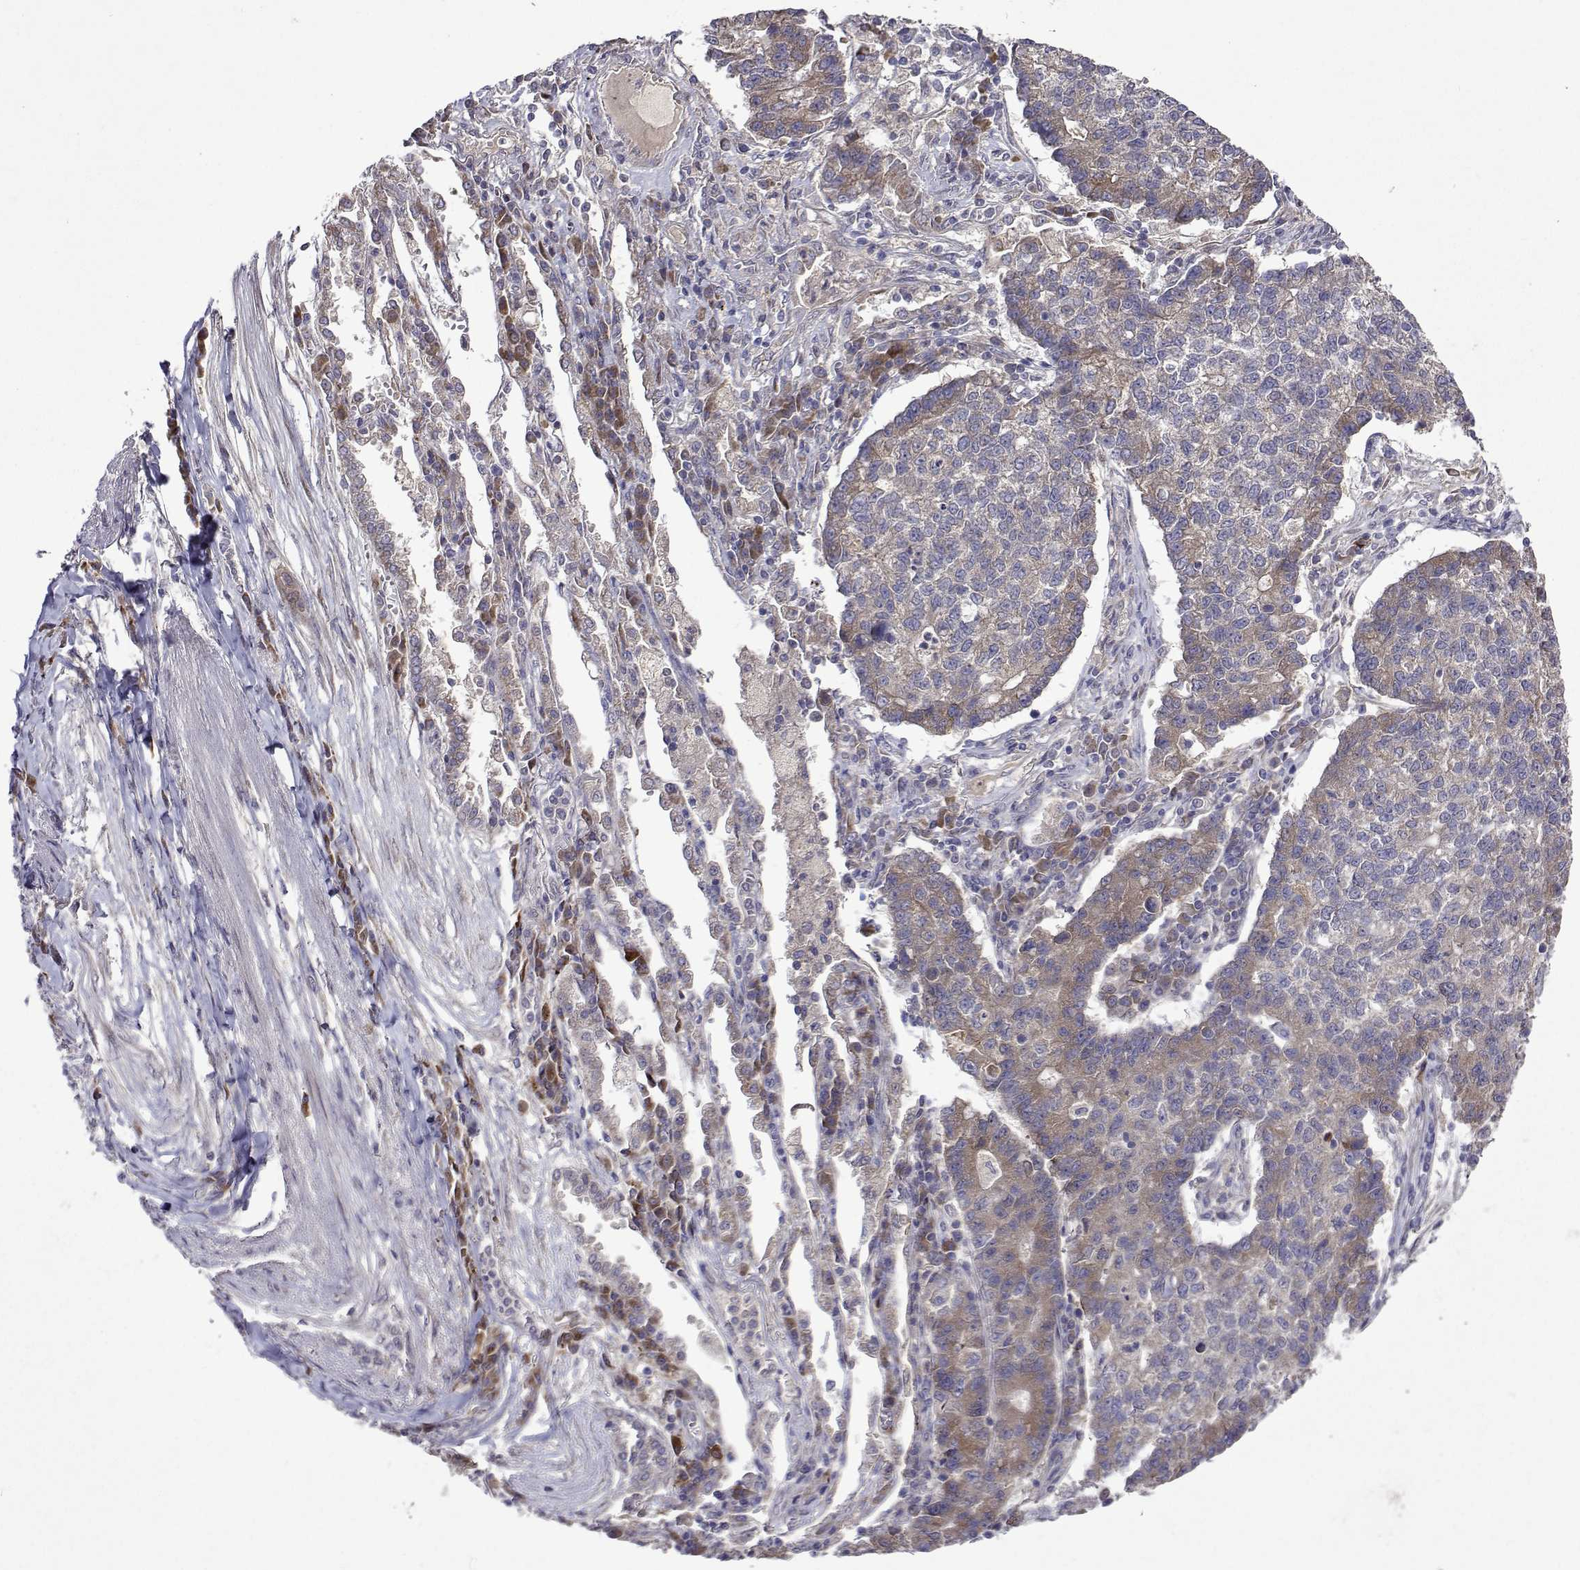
{"staining": {"intensity": "weak", "quantity": ">75%", "location": "cytoplasmic/membranous"}, "tissue": "lung cancer", "cell_type": "Tumor cells", "image_type": "cancer", "snomed": [{"axis": "morphology", "description": "Adenocarcinoma, NOS"}, {"axis": "topography", "description": "Lung"}], "caption": "Lung adenocarcinoma stained with immunohistochemistry (IHC) demonstrates weak cytoplasmic/membranous expression in approximately >75% of tumor cells.", "gene": "TARBP2", "patient": {"sex": "male", "age": 57}}